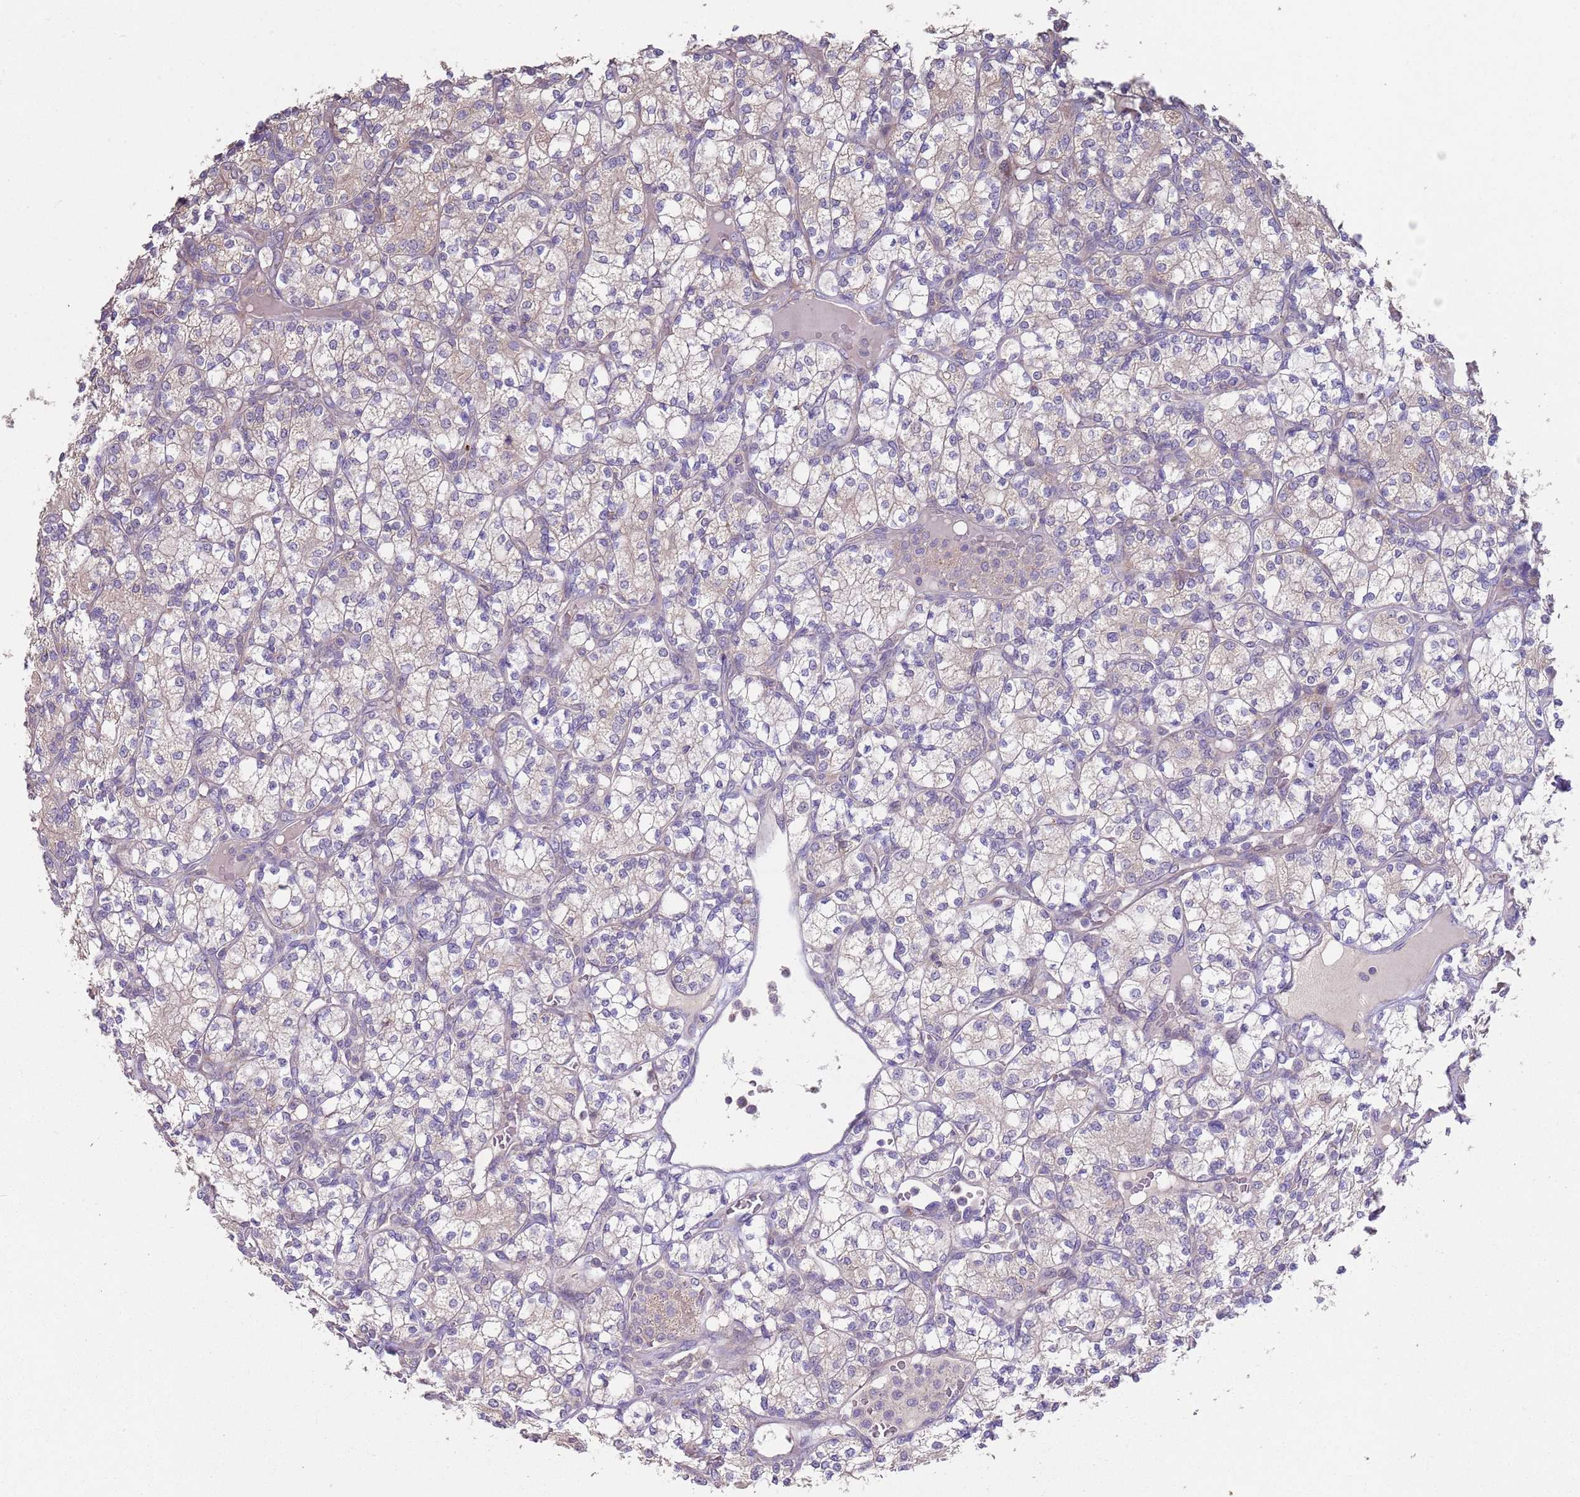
{"staining": {"intensity": "negative", "quantity": "none", "location": "none"}, "tissue": "renal cancer", "cell_type": "Tumor cells", "image_type": "cancer", "snomed": [{"axis": "morphology", "description": "Adenocarcinoma, NOS"}, {"axis": "topography", "description": "Kidney"}], "caption": "This is an IHC histopathology image of human renal cancer. There is no expression in tumor cells.", "gene": "ABCC10", "patient": {"sex": "male", "age": 77}}